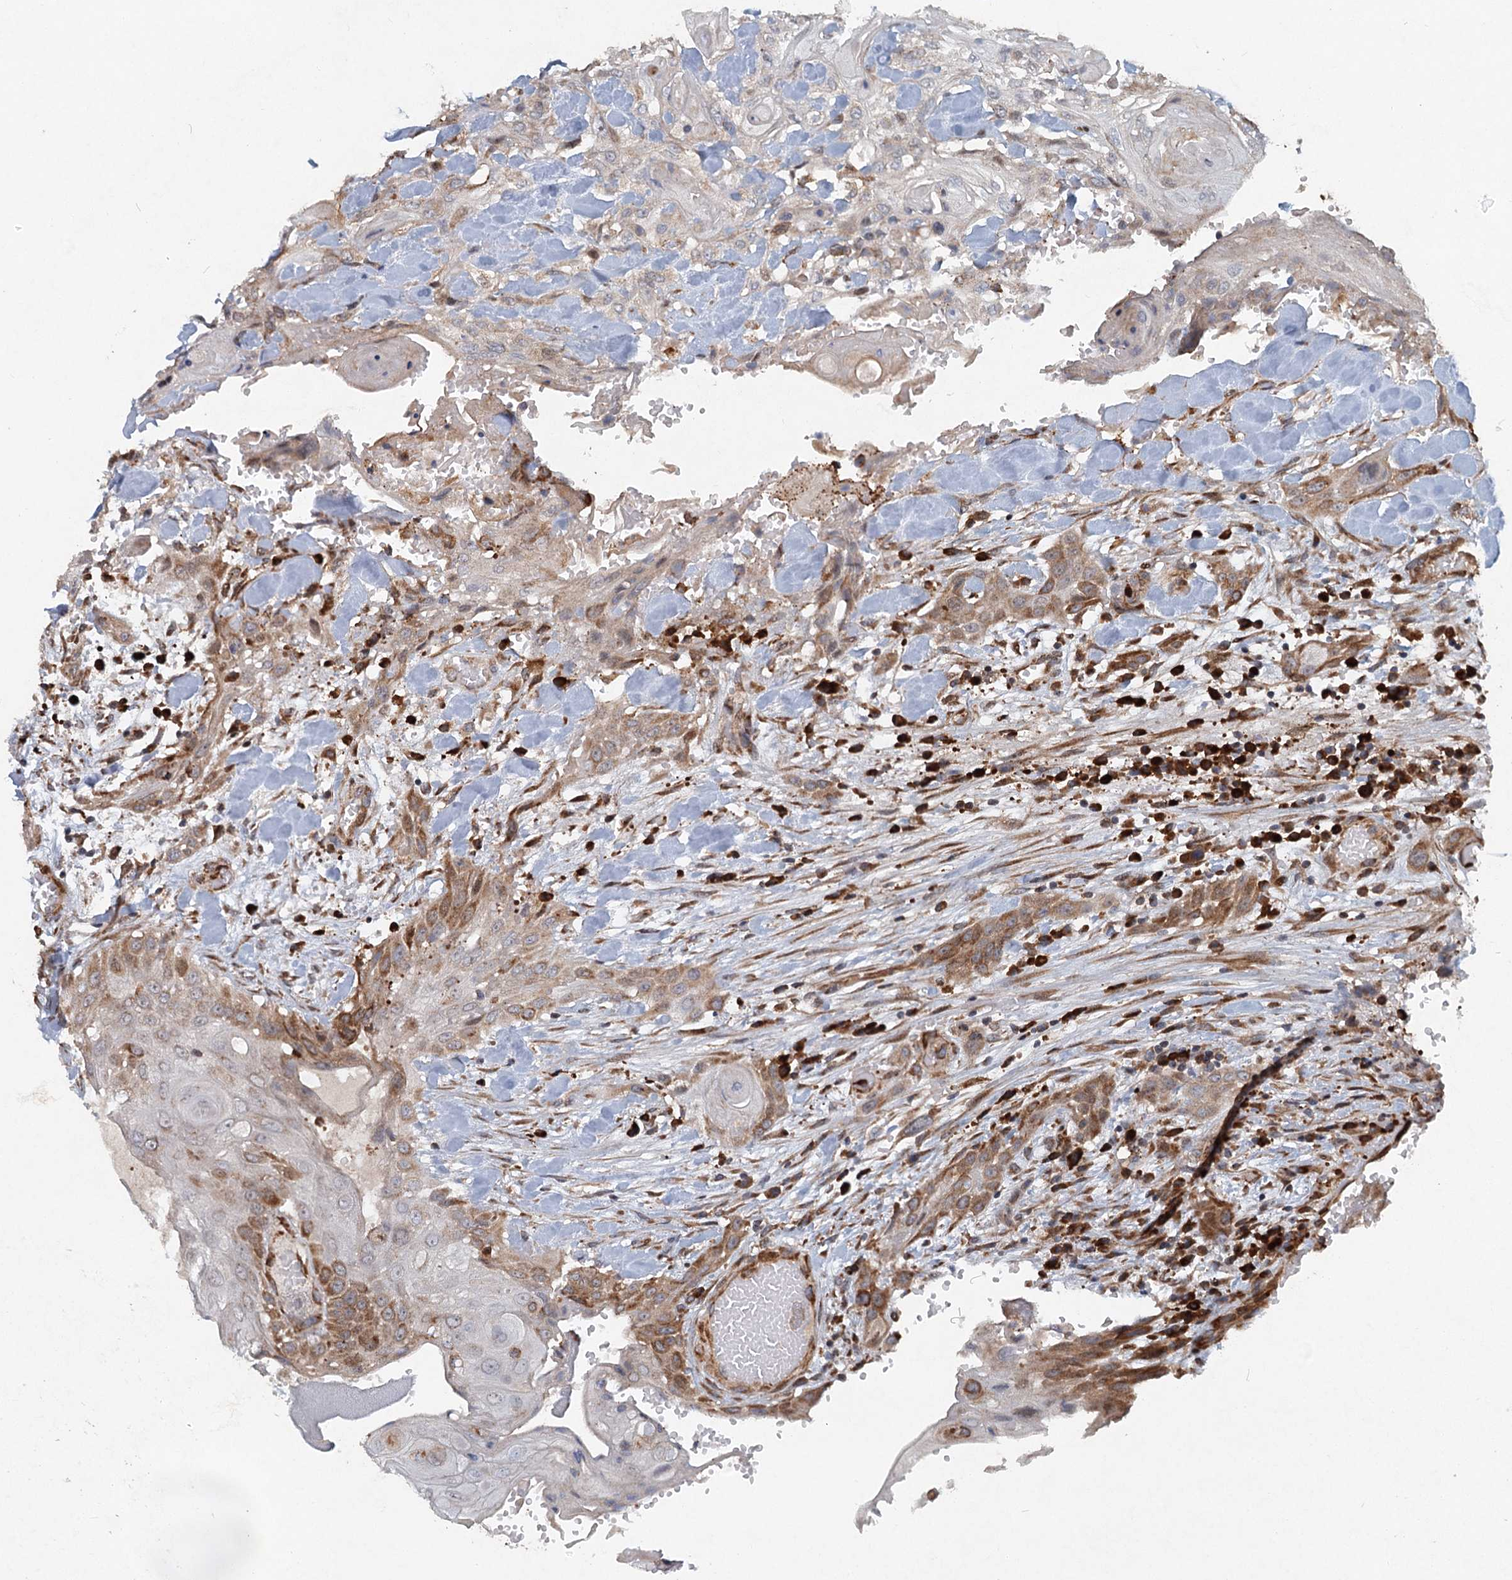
{"staining": {"intensity": "moderate", "quantity": "<25%", "location": "cytoplasmic/membranous"}, "tissue": "head and neck cancer", "cell_type": "Tumor cells", "image_type": "cancer", "snomed": [{"axis": "morphology", "description": "Squamous cell carcinoma, NOS"}, {"axis": "topography", "description": "Head-Neck"}], "caption": "Squamous cell carcinoma (head and neck) was stained to show a protein in brown. There is low levels of moderate cytoplasmic/membranous expression in about <25% of tumor cells.", "gene": "SRPX2", "patient": {"sex": "female", "age": 43}}